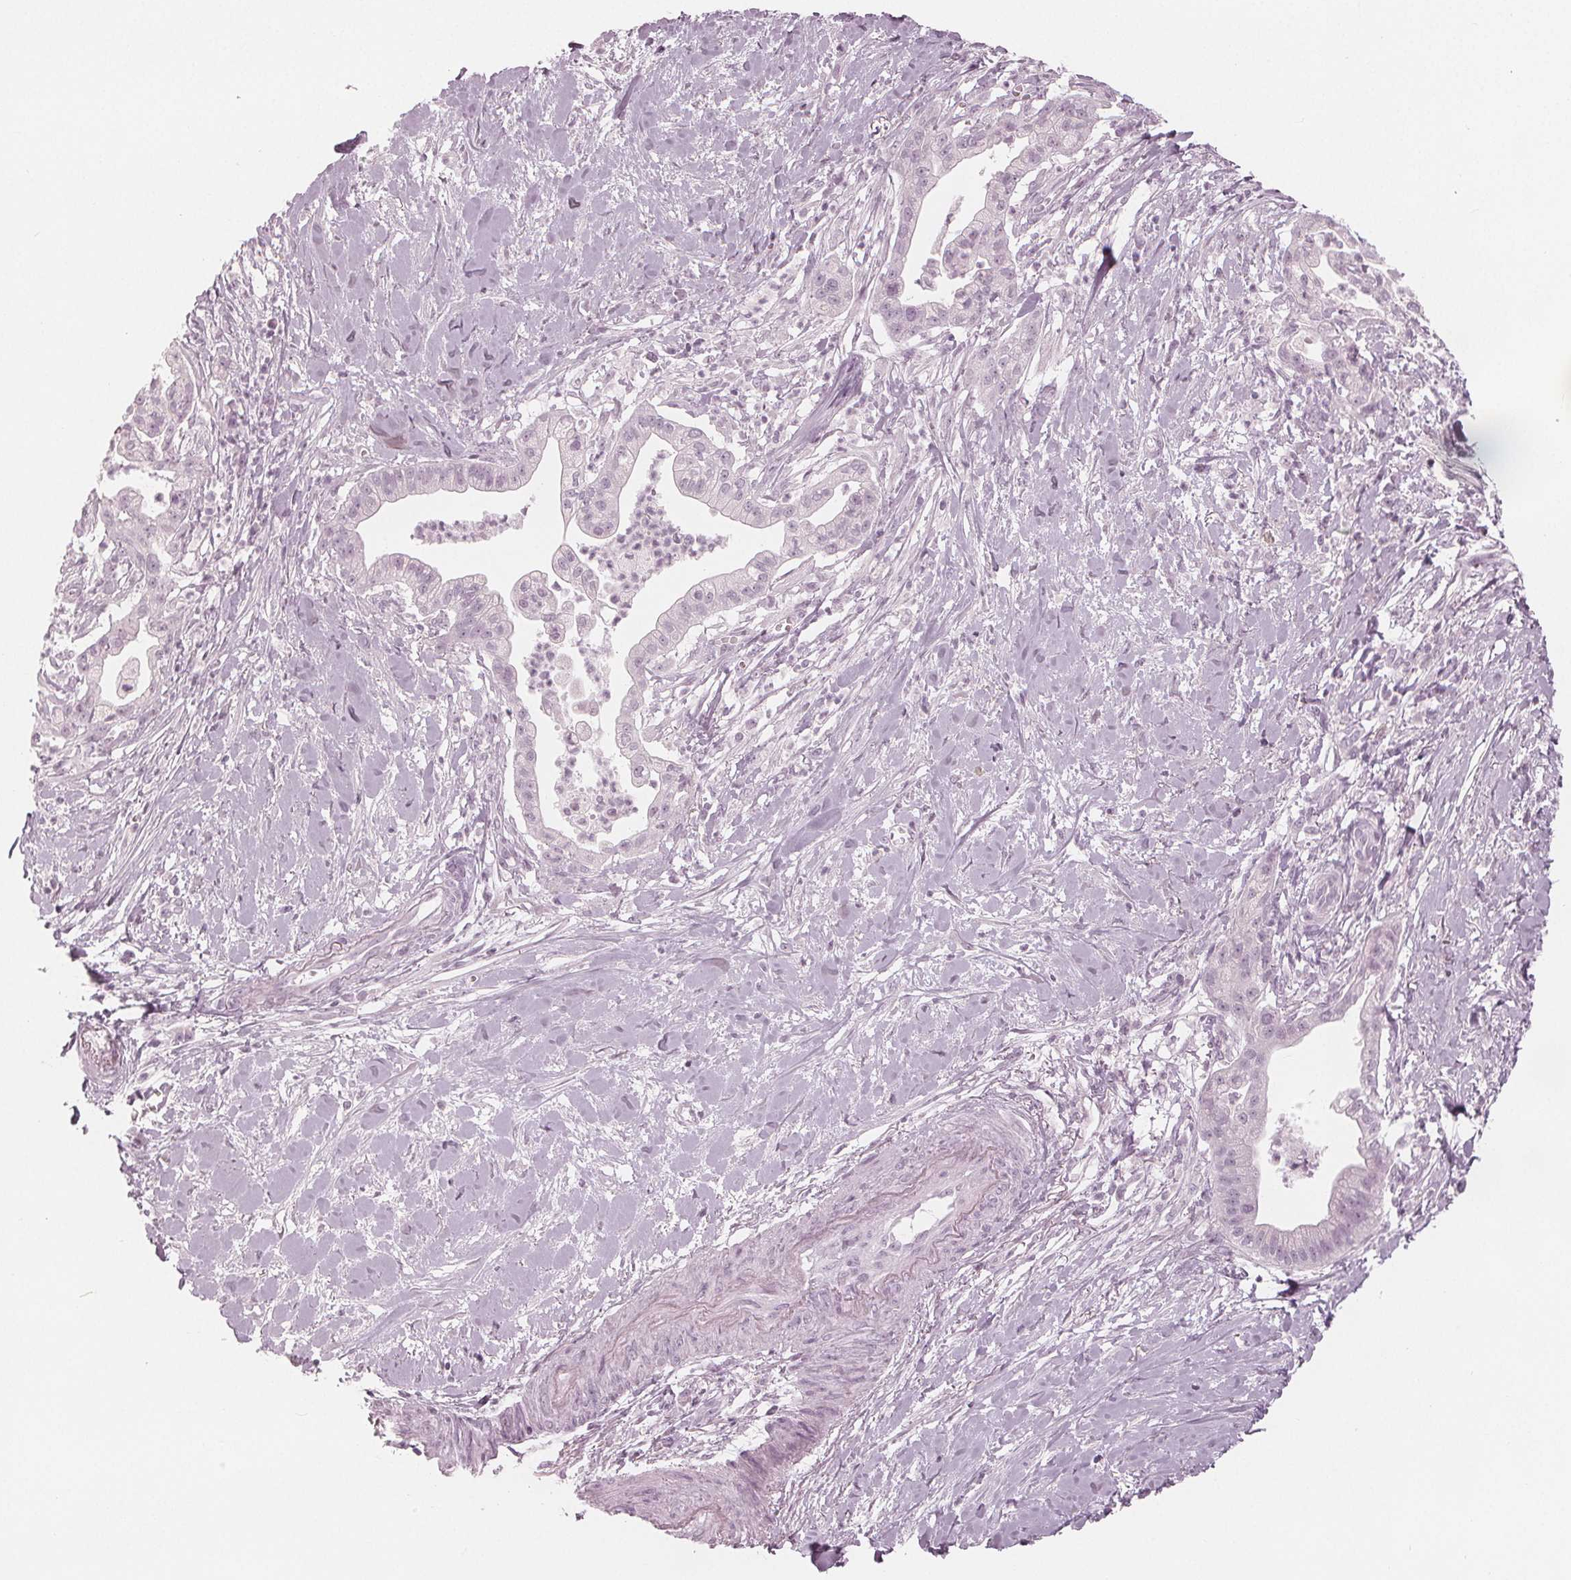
{"staining": {"intensity": "negative", "quantity": "none", "location": "none"}, "tissue": "pancreatic cancer", "cell_type": "Tumor cells", "image_type": "cancer", "snomed": [{"axis": "morphology", "description": "Normal tissue, NOS"}, {"axis": "morphology", "description": "Adenocarcinoma, NOS"}, {"axis": "topography", "description": "Lymph node"}, {"axis": "topography", "description": "Pancreas"}], "caption": "A histopathology image of adenocarcinoma (pancreatic) stained for a protein reveals no brown staining in tumor cells.", "gene": "PAEP", "patient": {"sex": "female", "age": 58}}